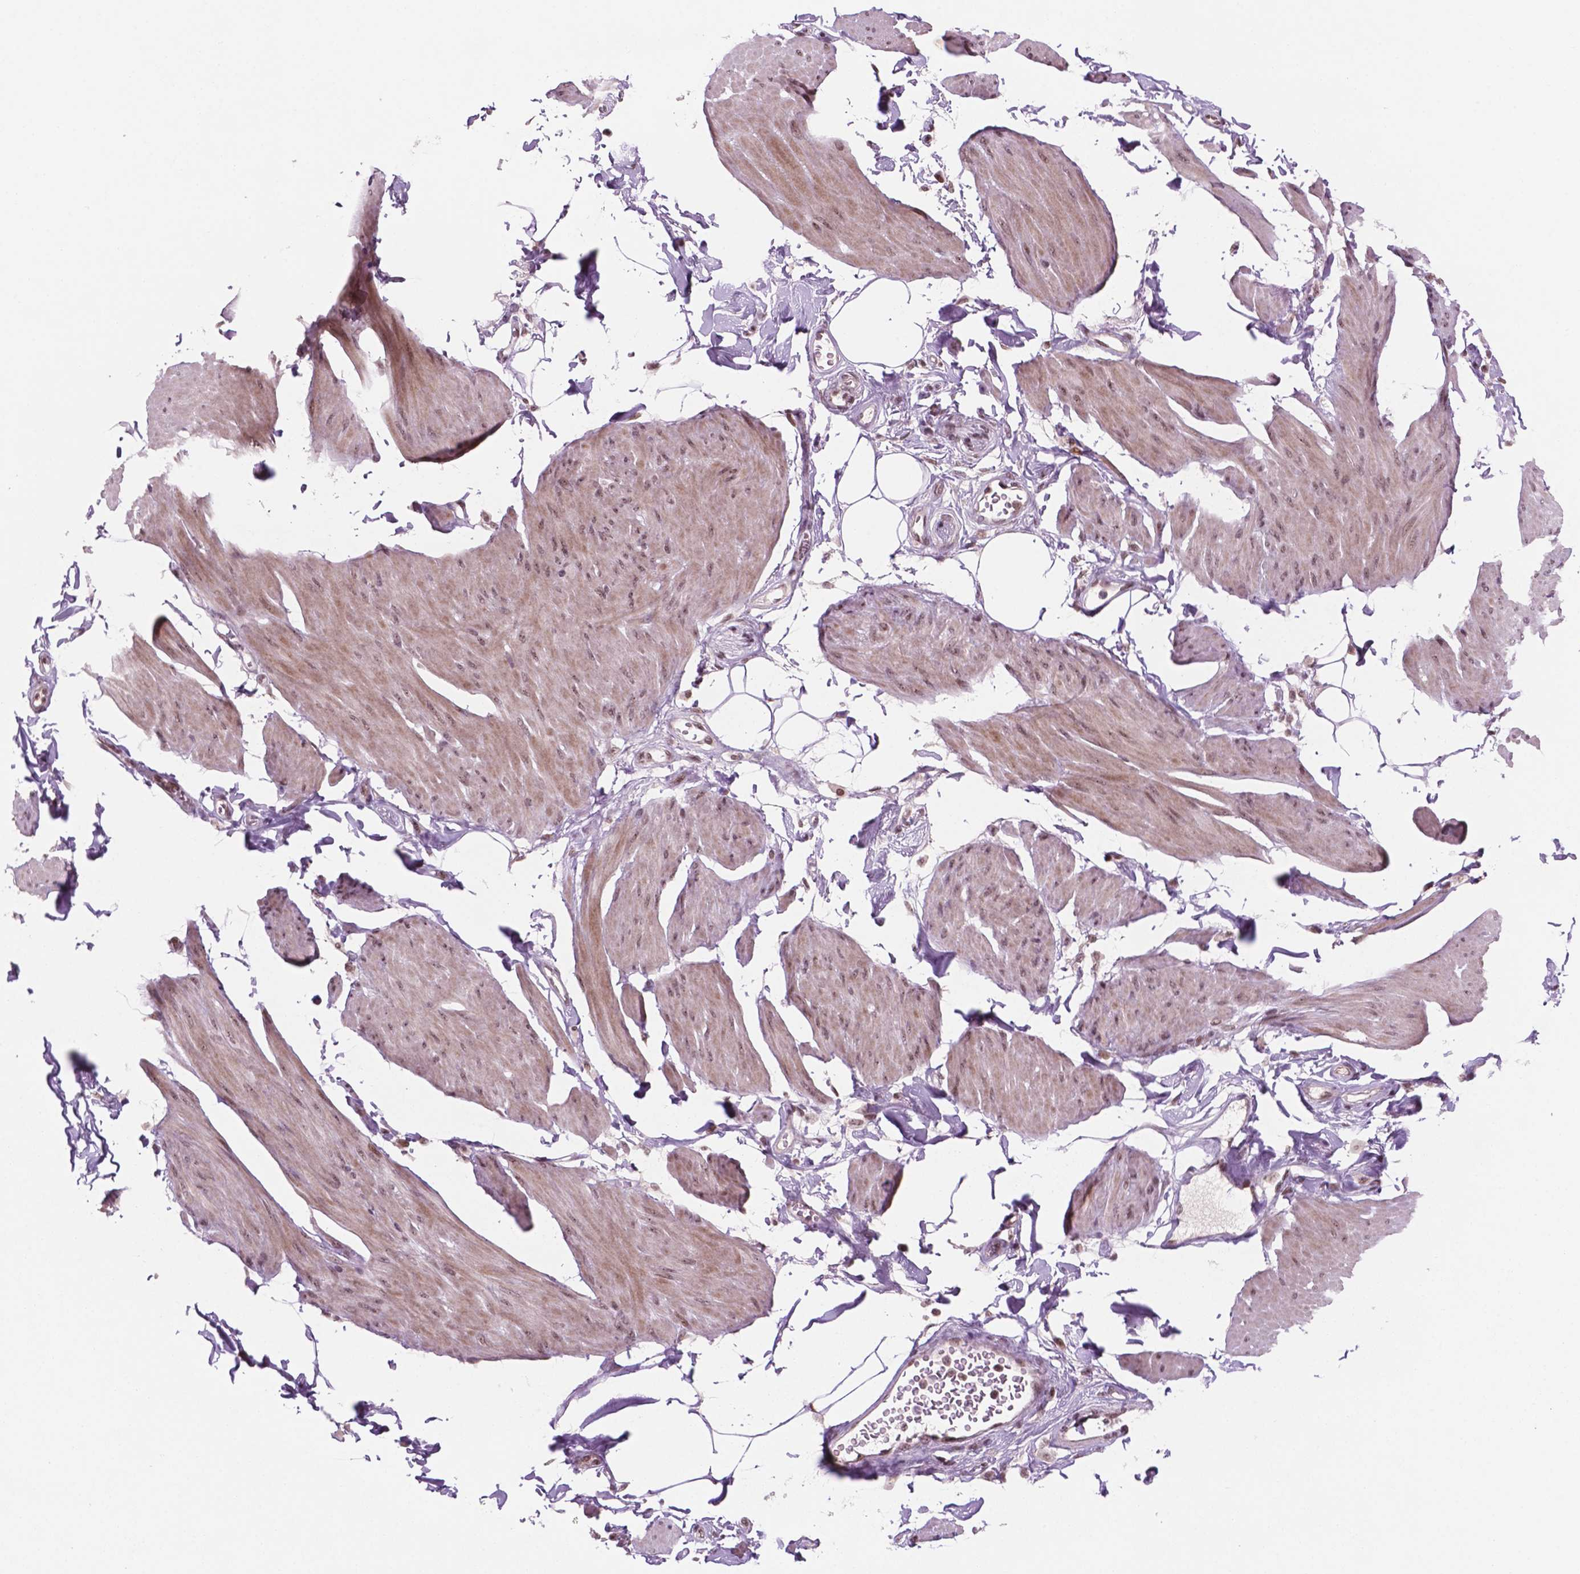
{"staining": {"intensity": "moderate", "quantity": ">75%", "location": "nuclear"}, "tissue": "smooth muscle", "cell_type": "Smooth muscle cells", "image_type": "normal", "snomed": [{"axis": "morphology", "description": "Normal tissue, NOS"}, {"axis": "topography", "description": "Adipose tissue"}, {"axis": "topography", "description": "Smooth muscle"}, {"axis": "topography", "description": "Peripheral nerve tissue"}], "caption": "Protein analysis of unremarkable smooth muscle reveals moderate nuclear positivity in about >75% of smooth muscle cells. (DAB IHC with brightfield microscopy, high magnification).", "gene": "POLR2E", "patient": {"sex": "male", "age": 83}}